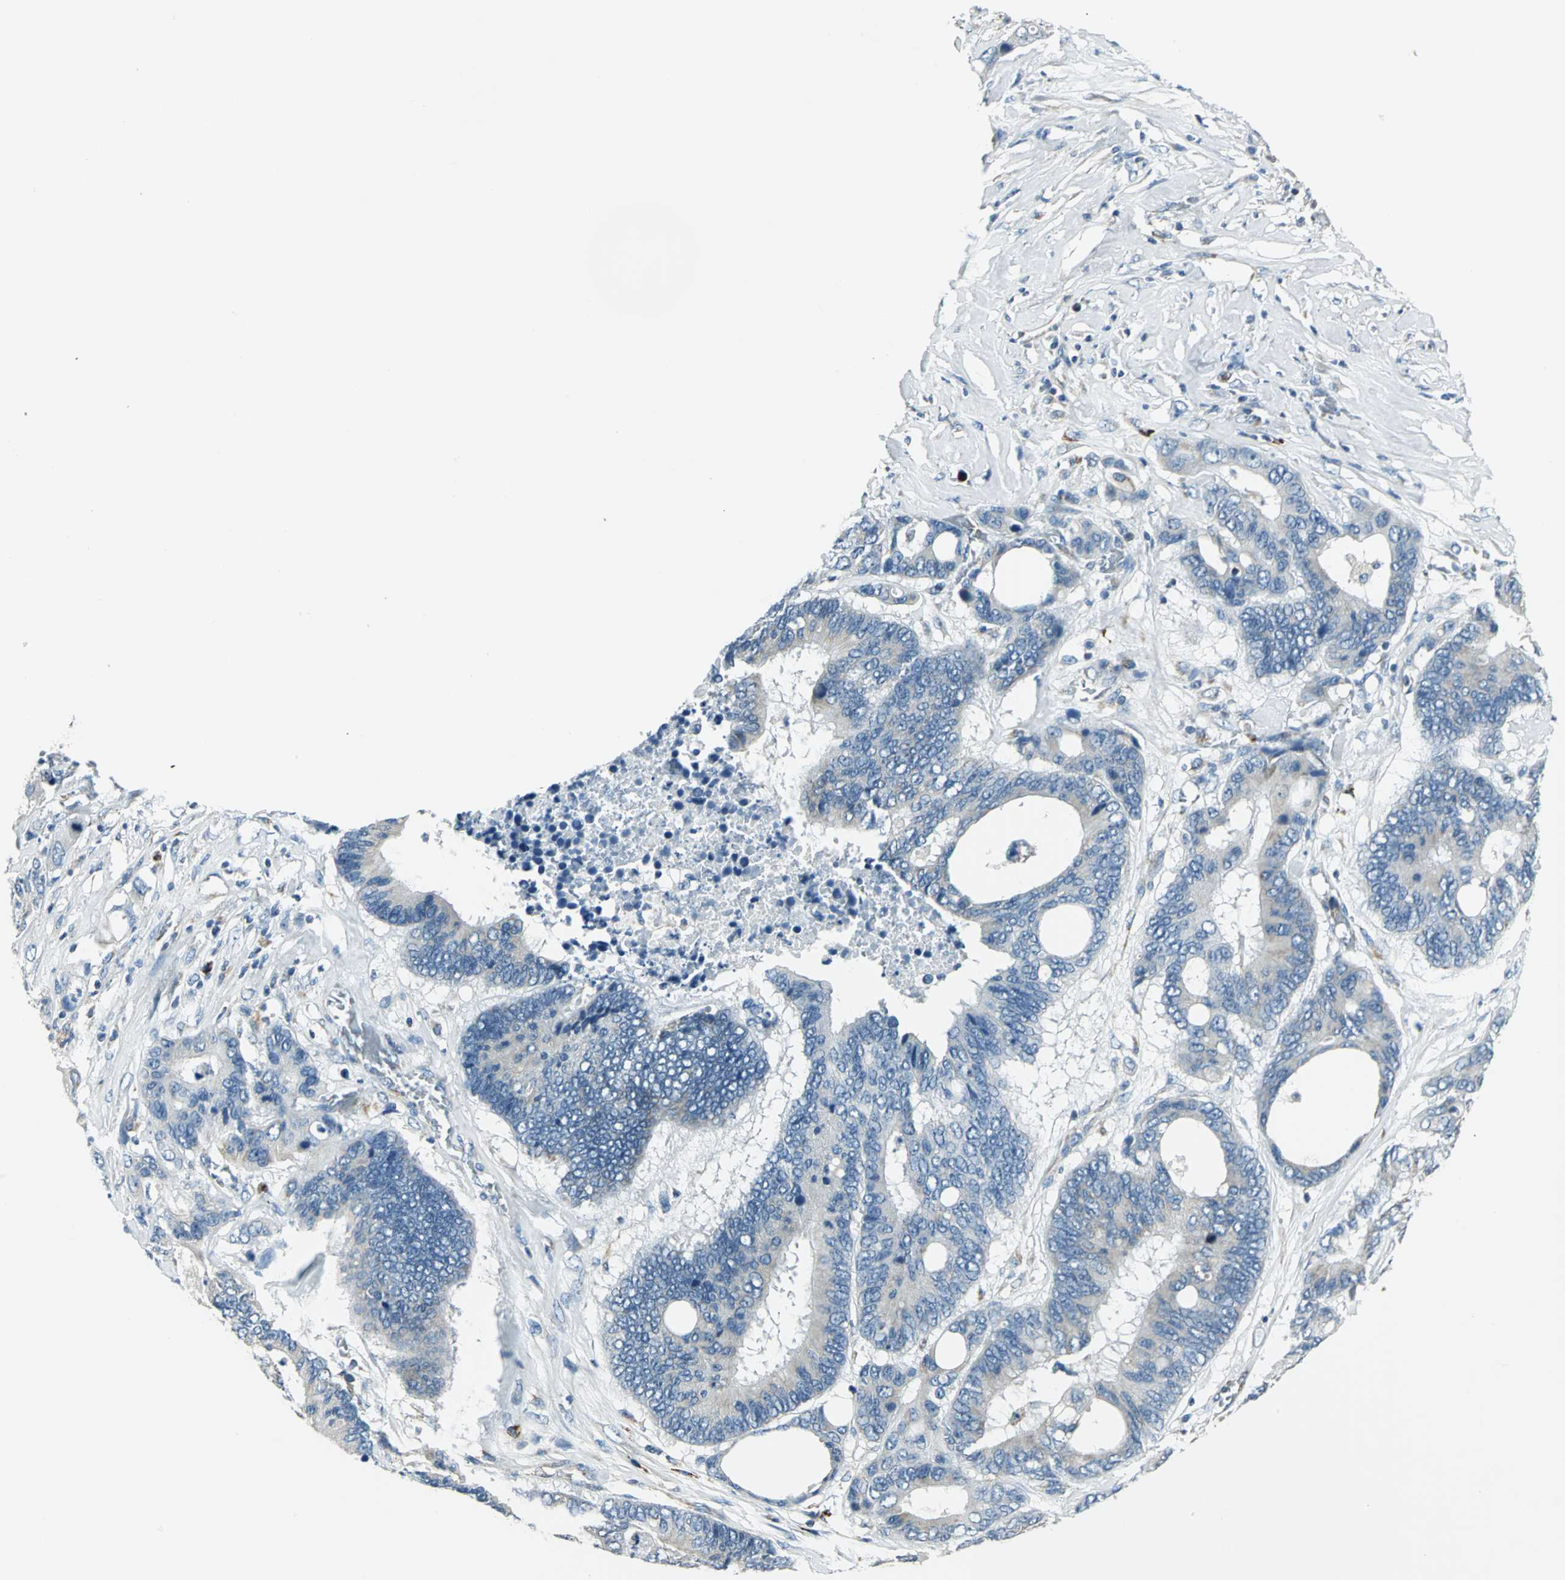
{"staining": {"intensity": "weak", "quantity": "<25%", "location": "cytoplasmic/membranous"}, "tissue": "colorectal cancer", "cell_type": "Tumor cells", "image_type": "cancer", "snomed": [{"axis": "morphology", "description": "Adenocarcinoma, NOS"}, {"axis": "topography", "description": "Rectum"}], "caption": "Tumor cells are negative for brown protein staining in adenocarcinoma (colorectal).", "gene": "ACADM", "patient": {"sex": "male", "age": 55}}